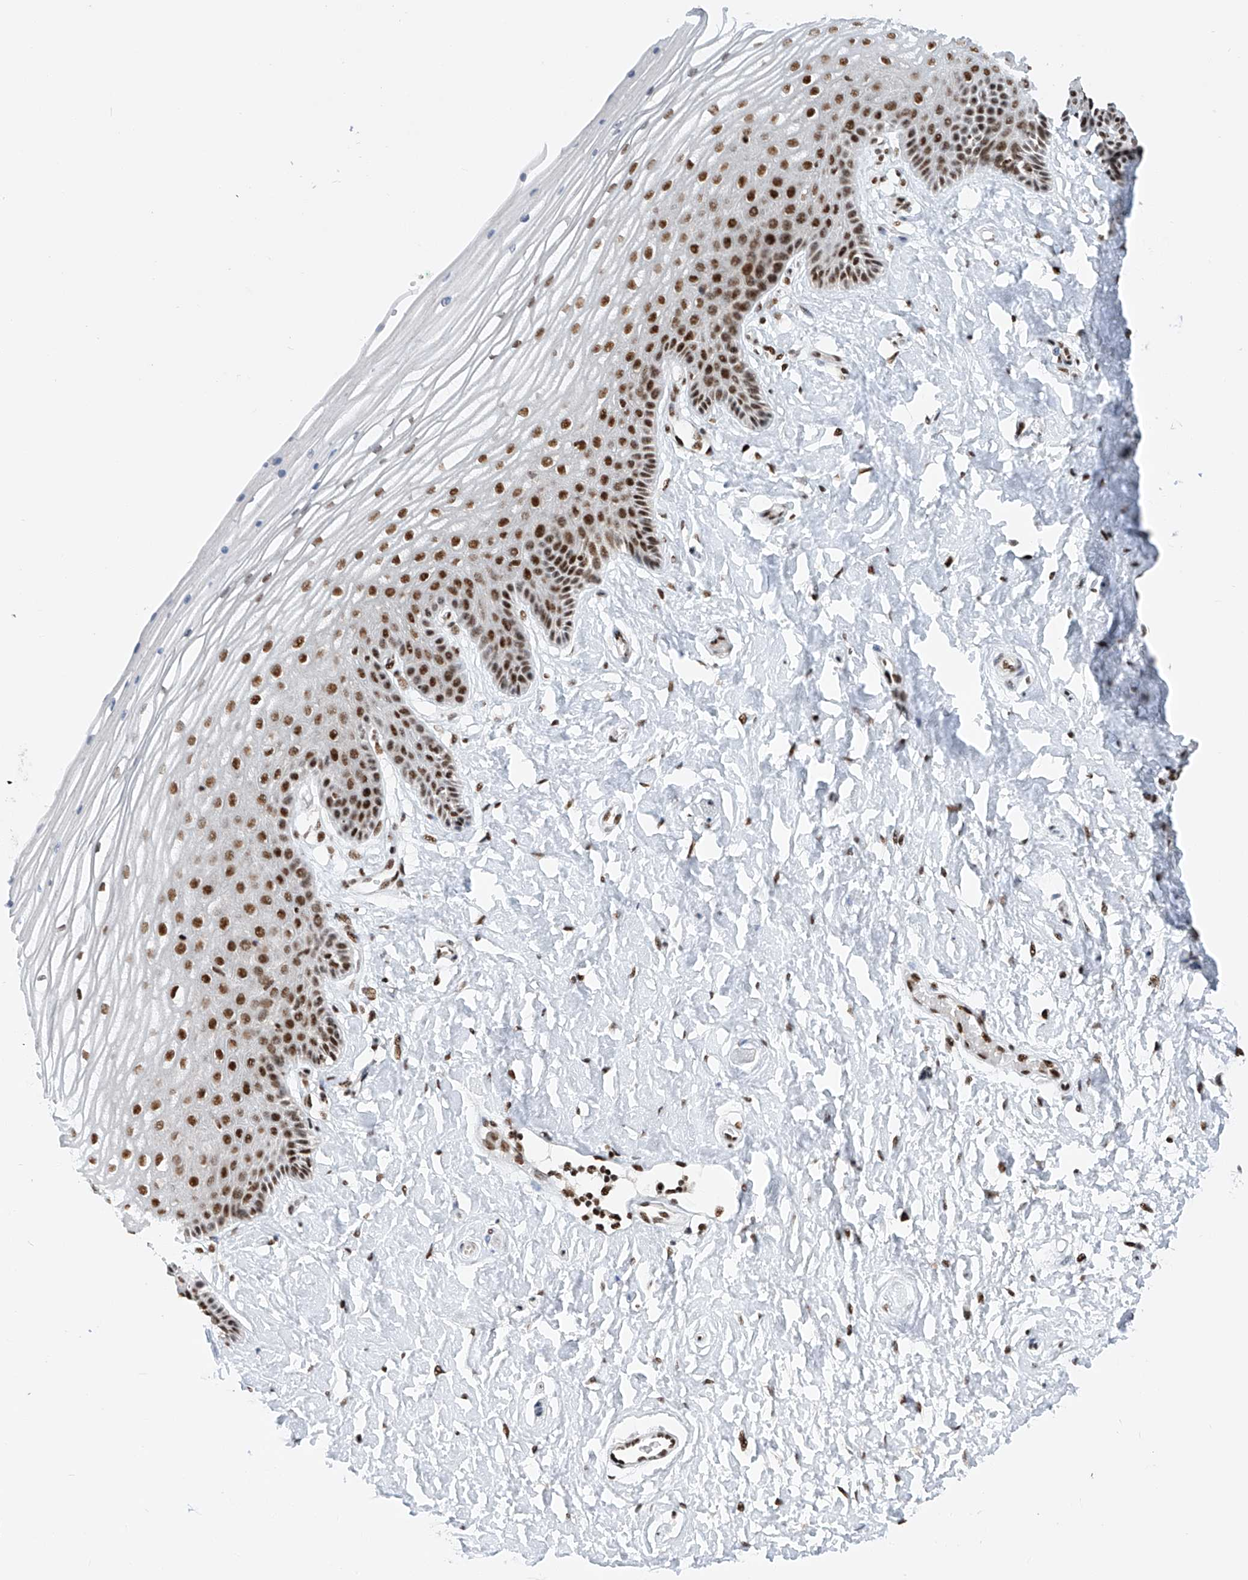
{"staining": {"intensity": "strong", "quantity": ">75%", "location": "nuclear"}, "tissue": "vagina", "cell_type": "Squamous epithelial cells", "image_type": "normal", "snomed": [{"axis": "morphology", "description": "Normal tissue, NOS"}, {"axis": "topography", "description": "Vagina"}, {"axis": "topography", "description": "Cervix"}], "caption": "The micrograph reveals a brown stain indicating the presence of a protein in the nuclear of squamous epithelial cells in vagina. (DAB (3,3'-diaminobenzidine) = brown stain, brightfield microscopy at high magnification).", "gene": "TAF4", "patient": {"sex": "female", "age": 40}}